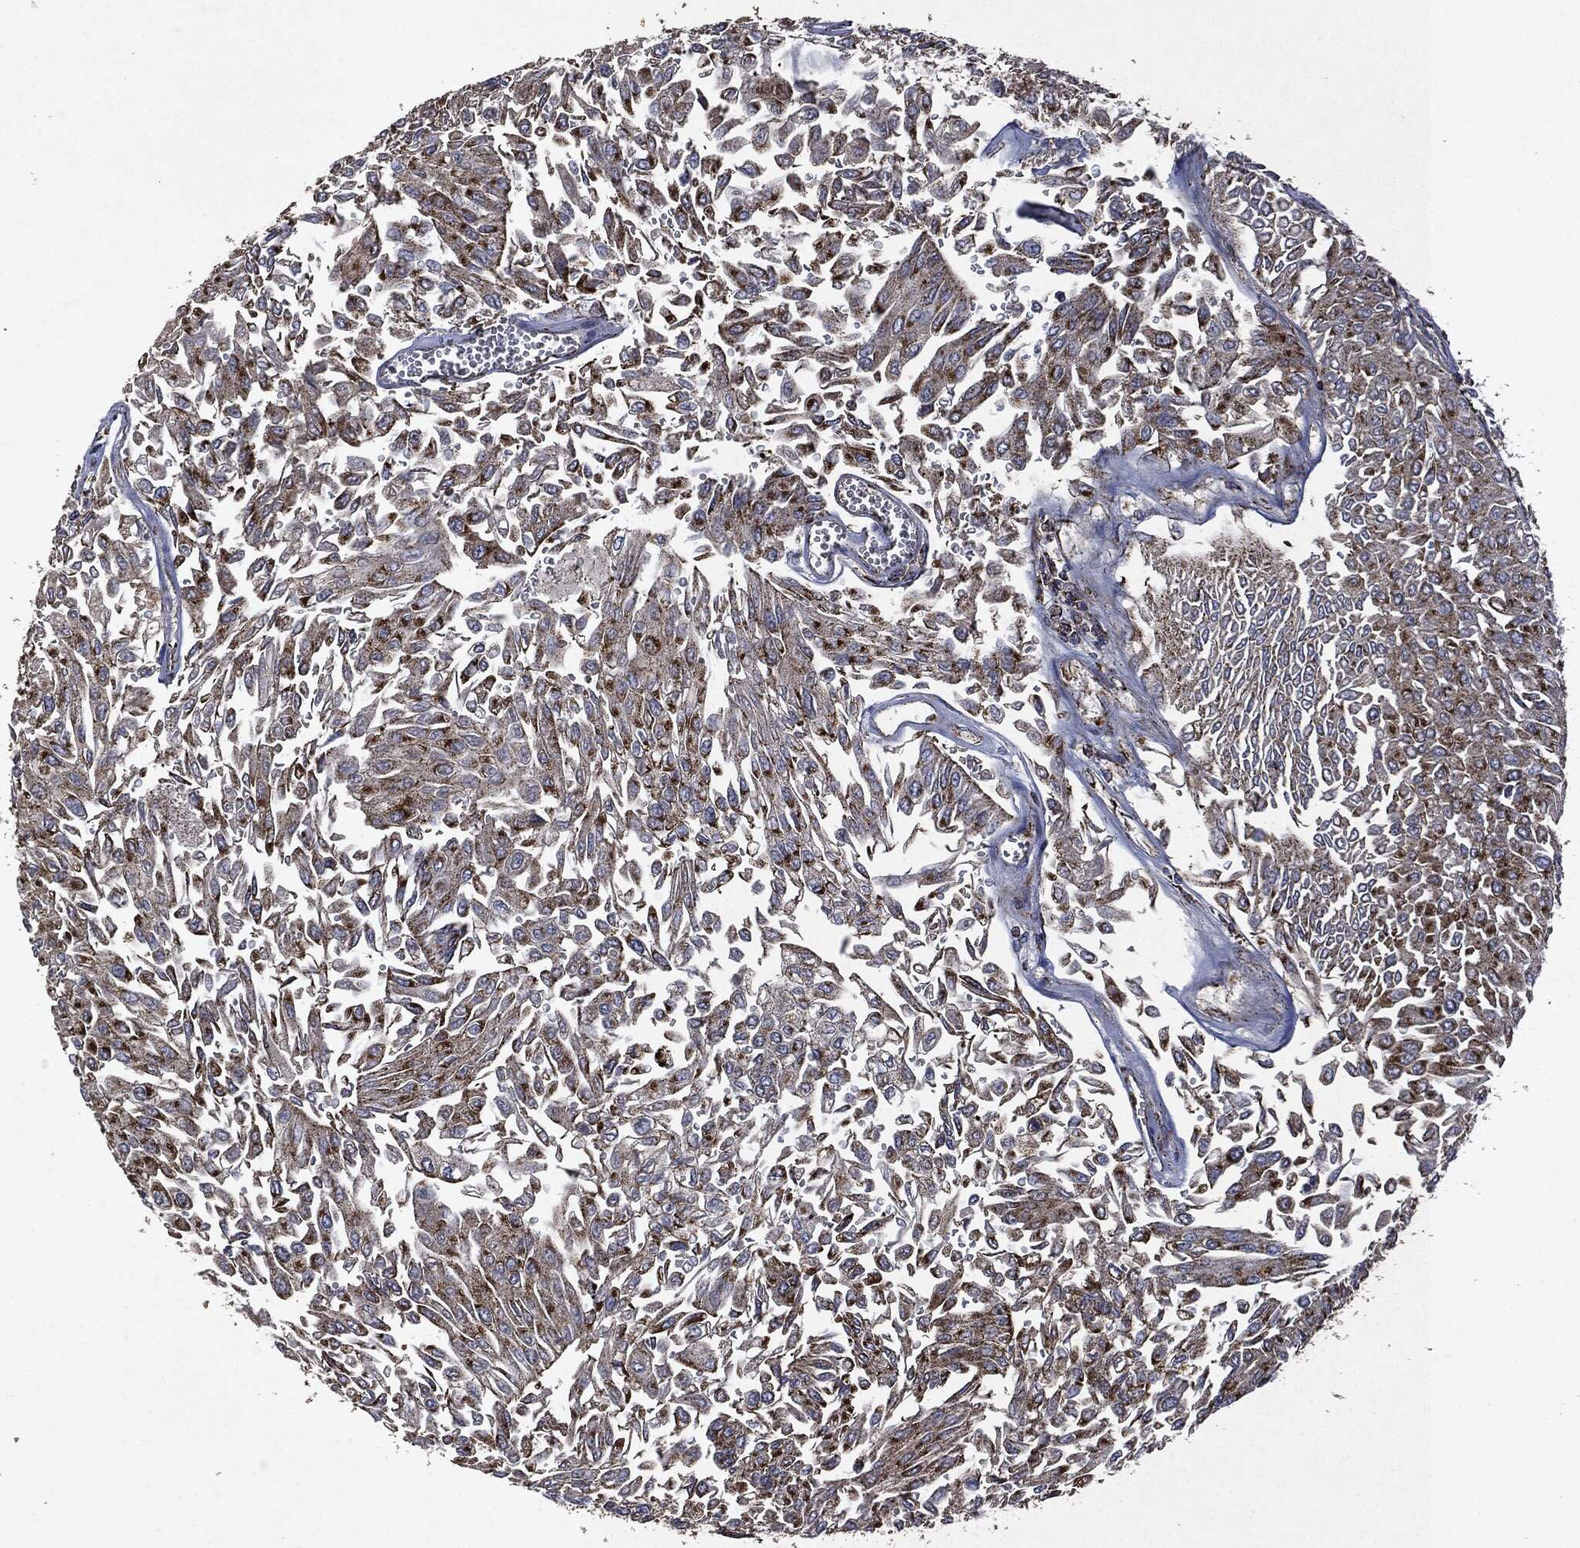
{"staining": {"intensity": "strong", "quantity": ">75%", "location": "cytoplasmic/membranous"}, "tissue": "urothelial cancer", "cell_type": "Tumor cells", "image_type": "cancer", "snomed": [{"axis": "morphology", "description": "Urothelial carcinoma, Low grade"}, {"axis": "topography", "description": "Urinary bladder"}], "caption": "IHC (DAB) staining of human urothelial carcinoma (low-grade) demonstrates strong cytoplasmic/membranous protein staining in approximately >75% of tumor cells.", "gene": "RYK", "patient": {"sex": "male", "age": 67}}